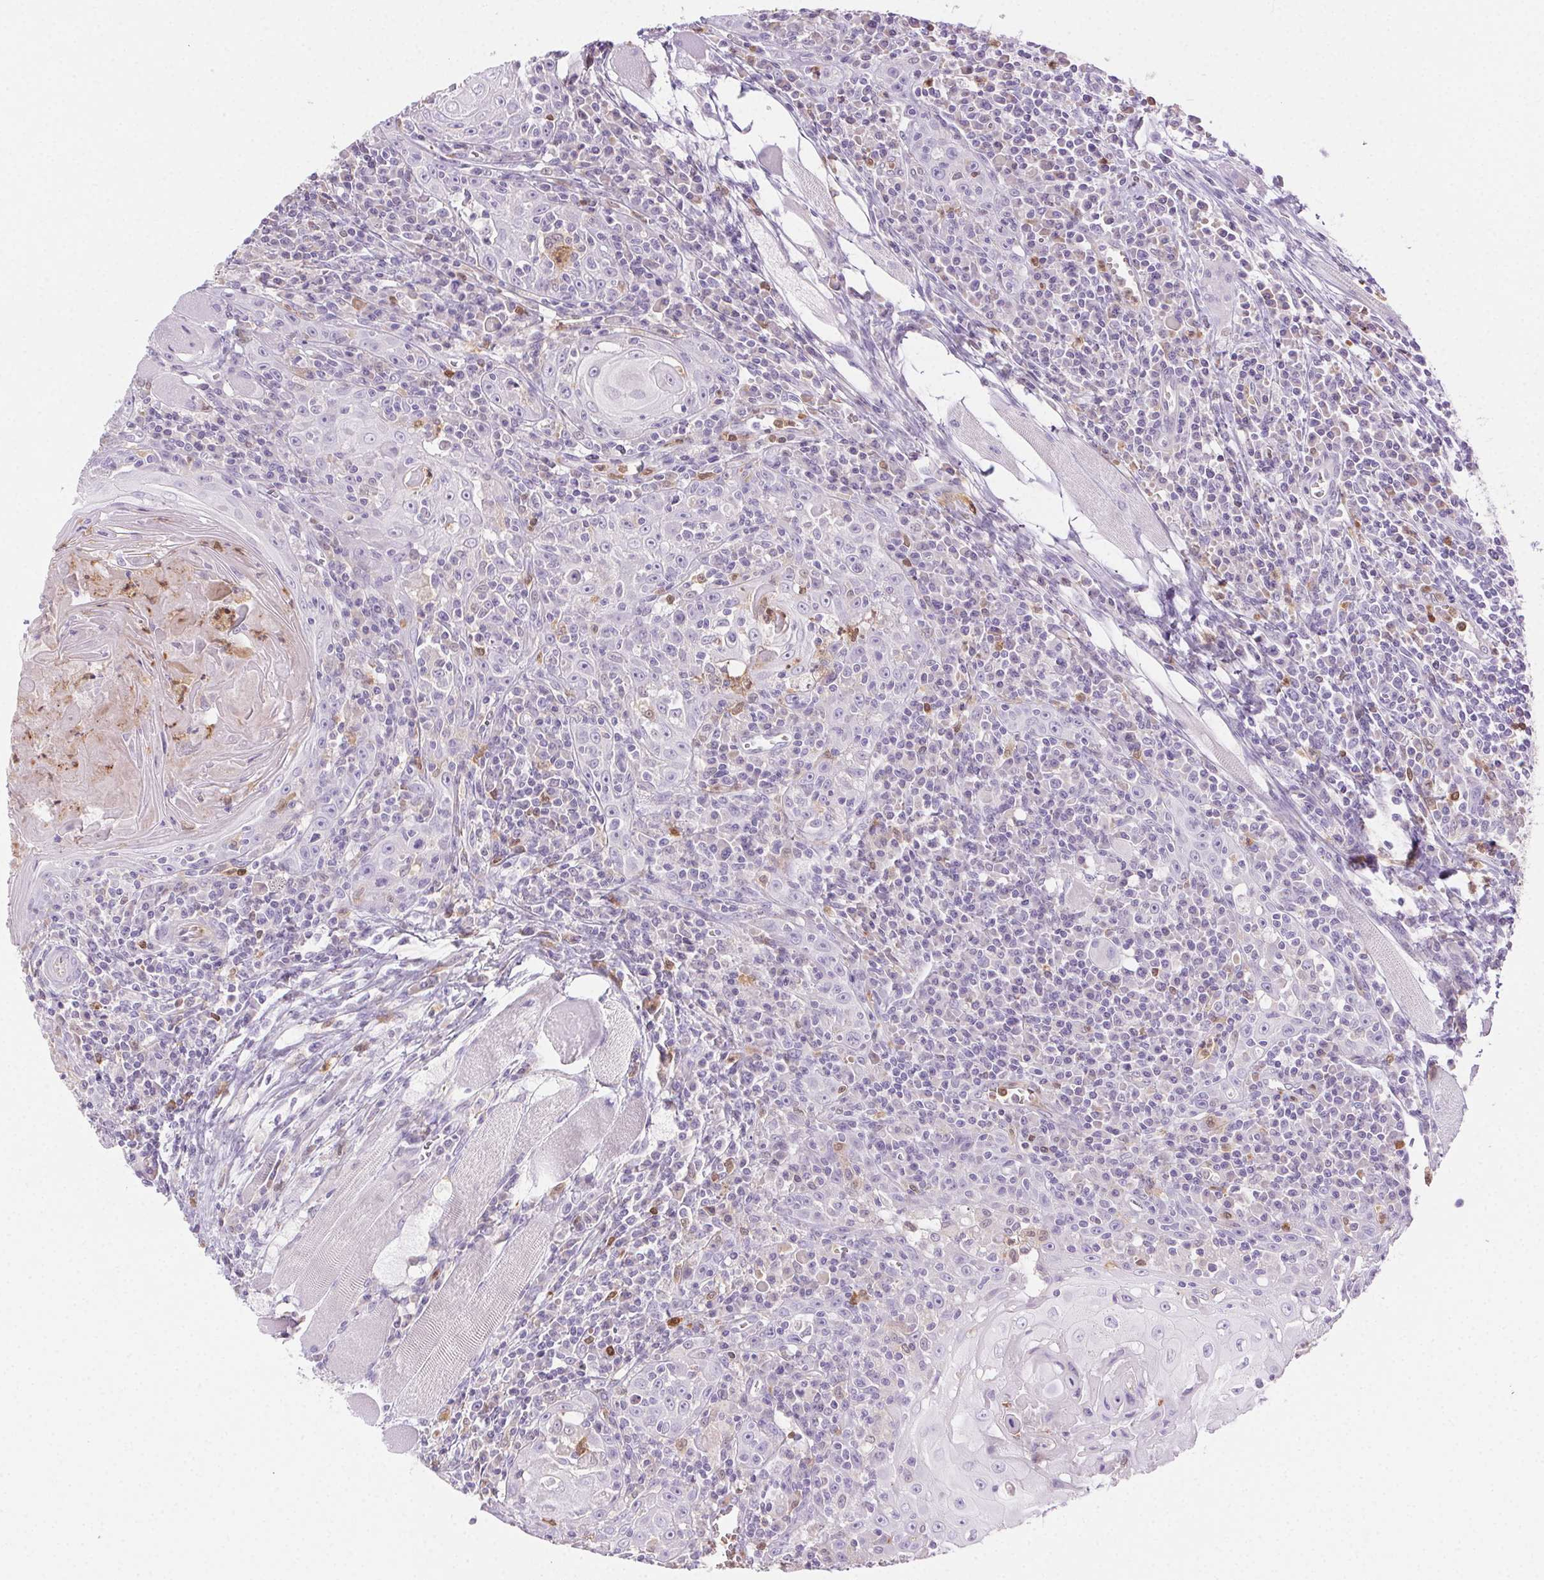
{"staining": {"intensity": "negative", "quantity": "none", "location": "none"}, "tissue": "head and neck cancer", "cell_type": "Tumor cells", "image_type": "cancer", "snomed": [{"axis": "morphology", "description": "Squamous cell carcinoma, NOS"}, {"axis": "topography", "description": "Head-Neck"}], "caption": "Tumor cells show no significant expression in squamous cell carcinoma (head and neck).", "gene": "TMEM45A", "patient": {"sex": "male", "age": 52}}